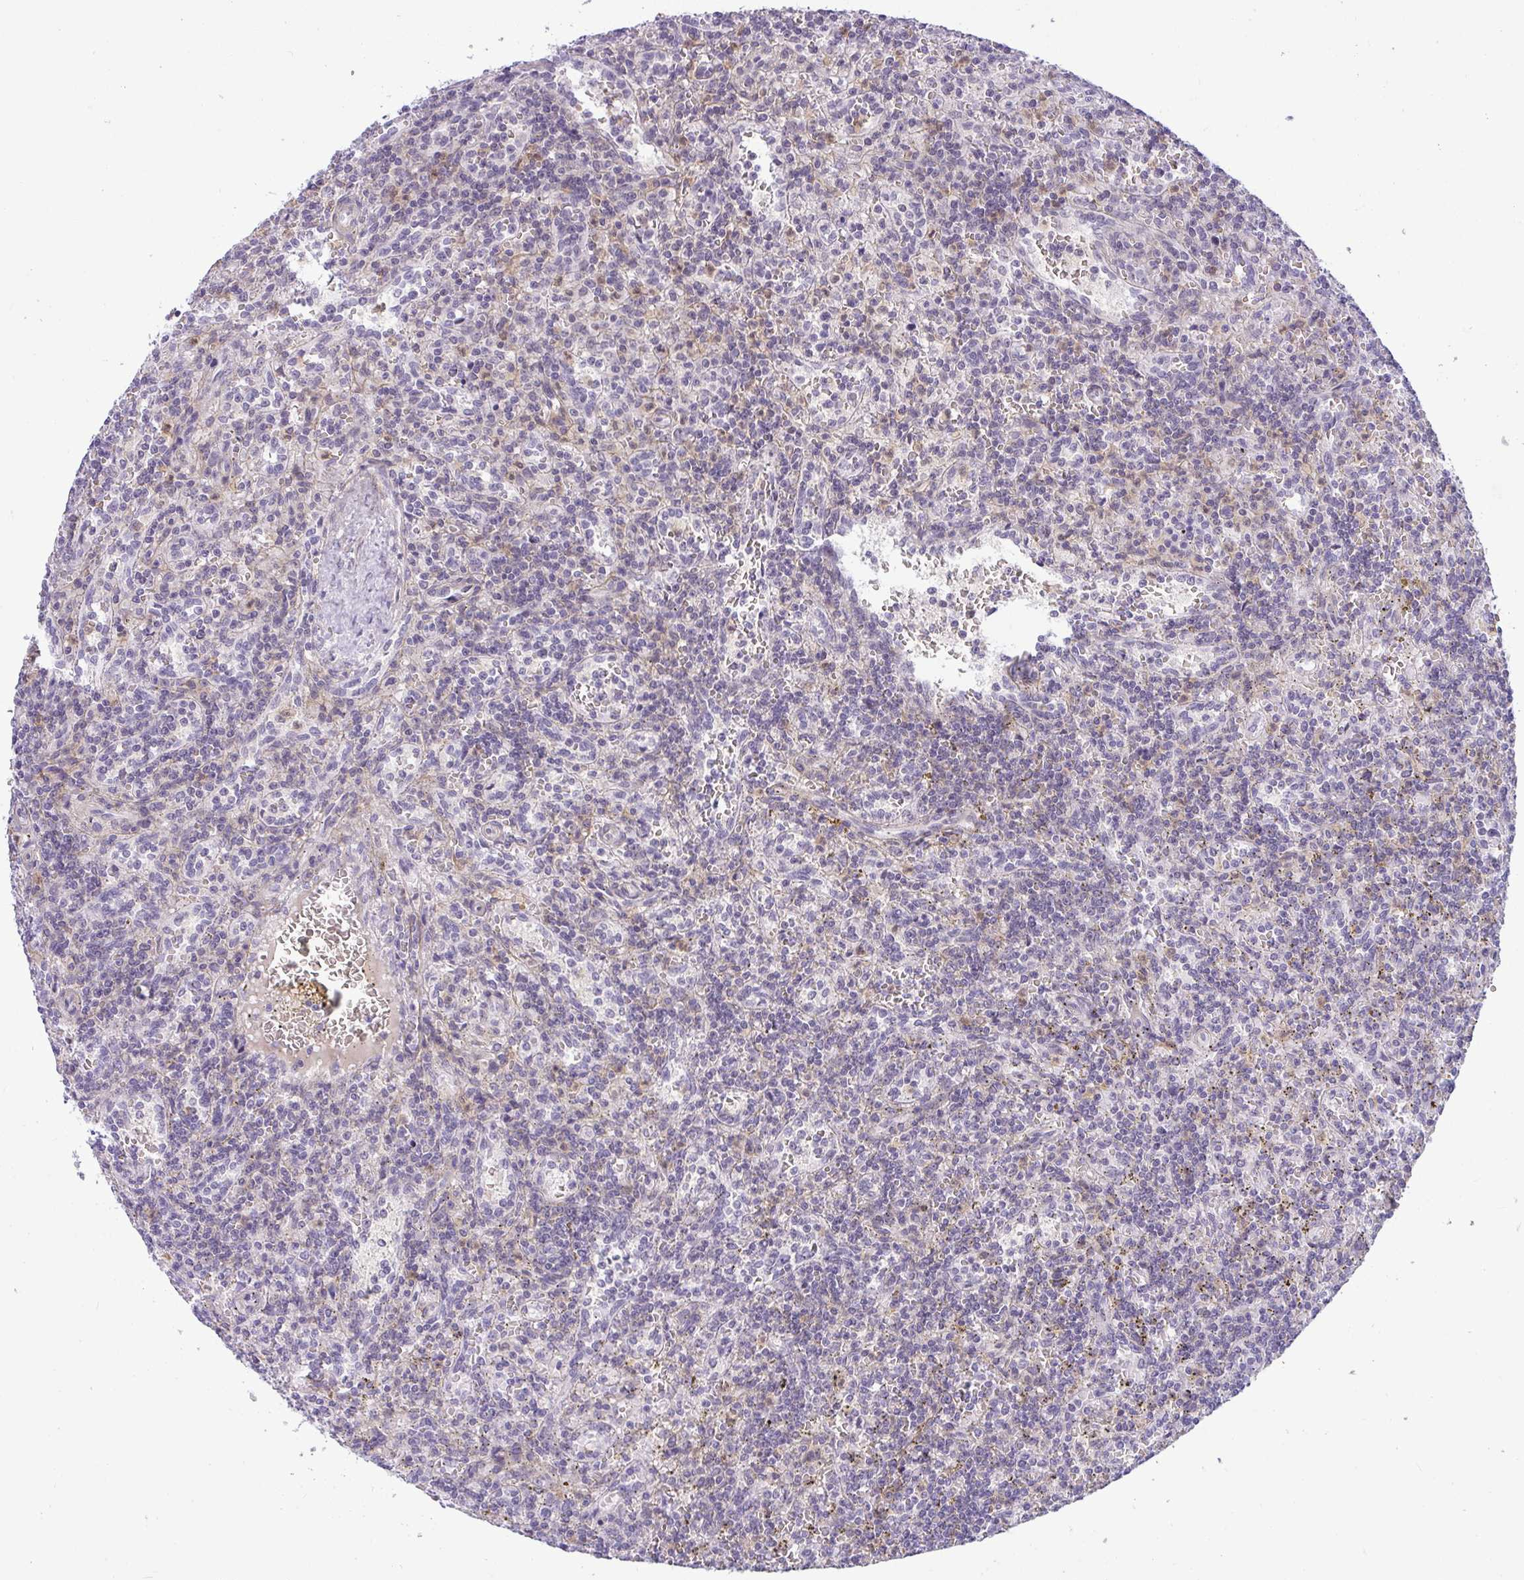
{"staining": {"intensity": "negative", "quantity": "none", "location": "none"}, "tissue": "lymphoma", "cell_type": "Tumor cells", "image_type": "cancer", "snomed": [{"axis": "morphology", "description": "Malignant lymphoma, non-Hodgkin's type, Low grade"}, {"axis": "topography", "description": "Spleen"}], "caption": "High magnification brightfield microscopy of lymphoma stained with DAB (brown) and counterstained with hematoxylin (blue): tumor cells show no significant expression.", "gene": "DZIP1", "patient": {"sex": "male", "age": 73}}